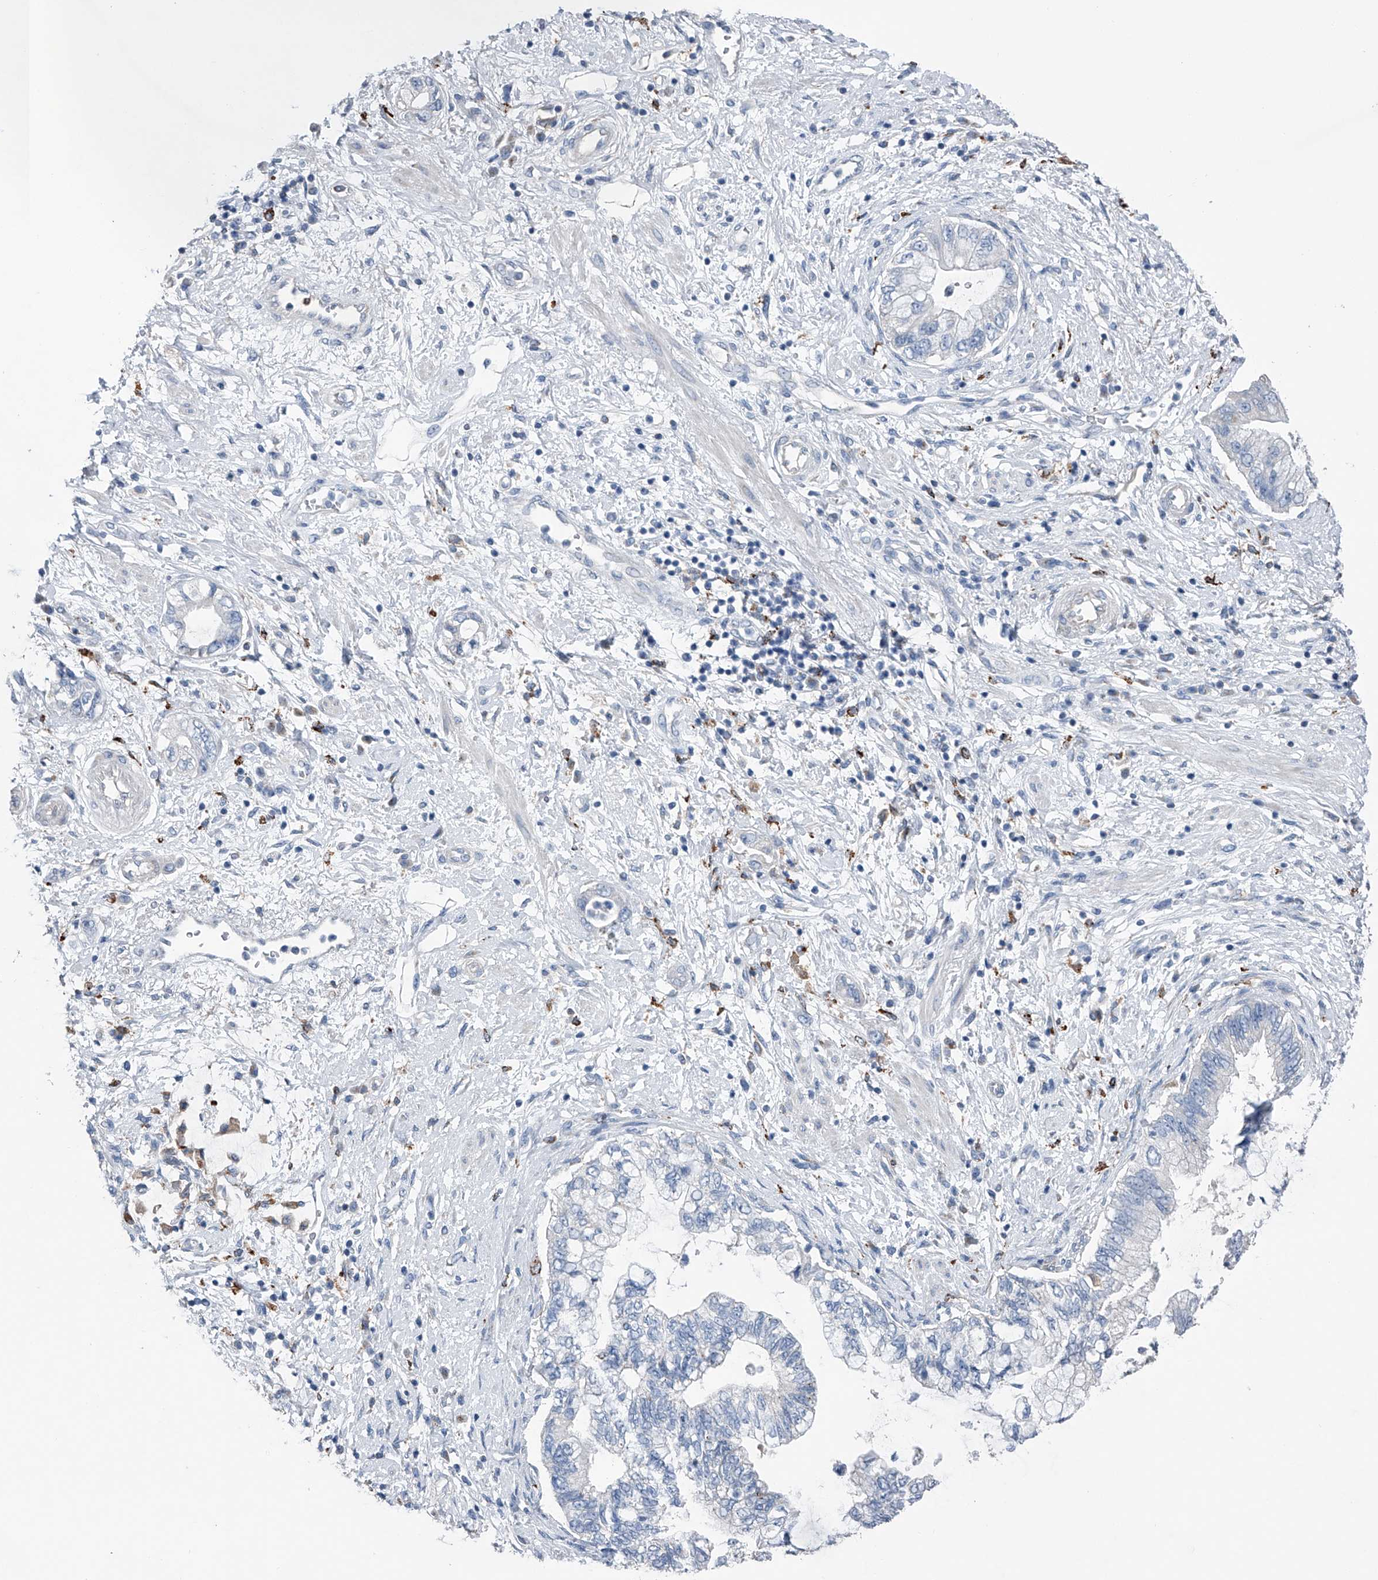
{"staining": {"intensity": "negative", "quantity": "none", "location": "none"}, "tissue": "pancreatic cancer", "cell_type": "Tumor cells", "image_type": "cancer", "snomed": [{"axis": "morphology", "description": "Adenocarcinoma, NOS"}, {"axis": "topography", "description": "Pancreas"}], "caption": "High magnification brightfield microscopy of pancreatic cancer stained with DAB (brown) and counterstained with hematoxylin (blue): tumor cells show no significant expression.", "gene": "ZNF772", "patient": {"sex": "female", "age": 73}}